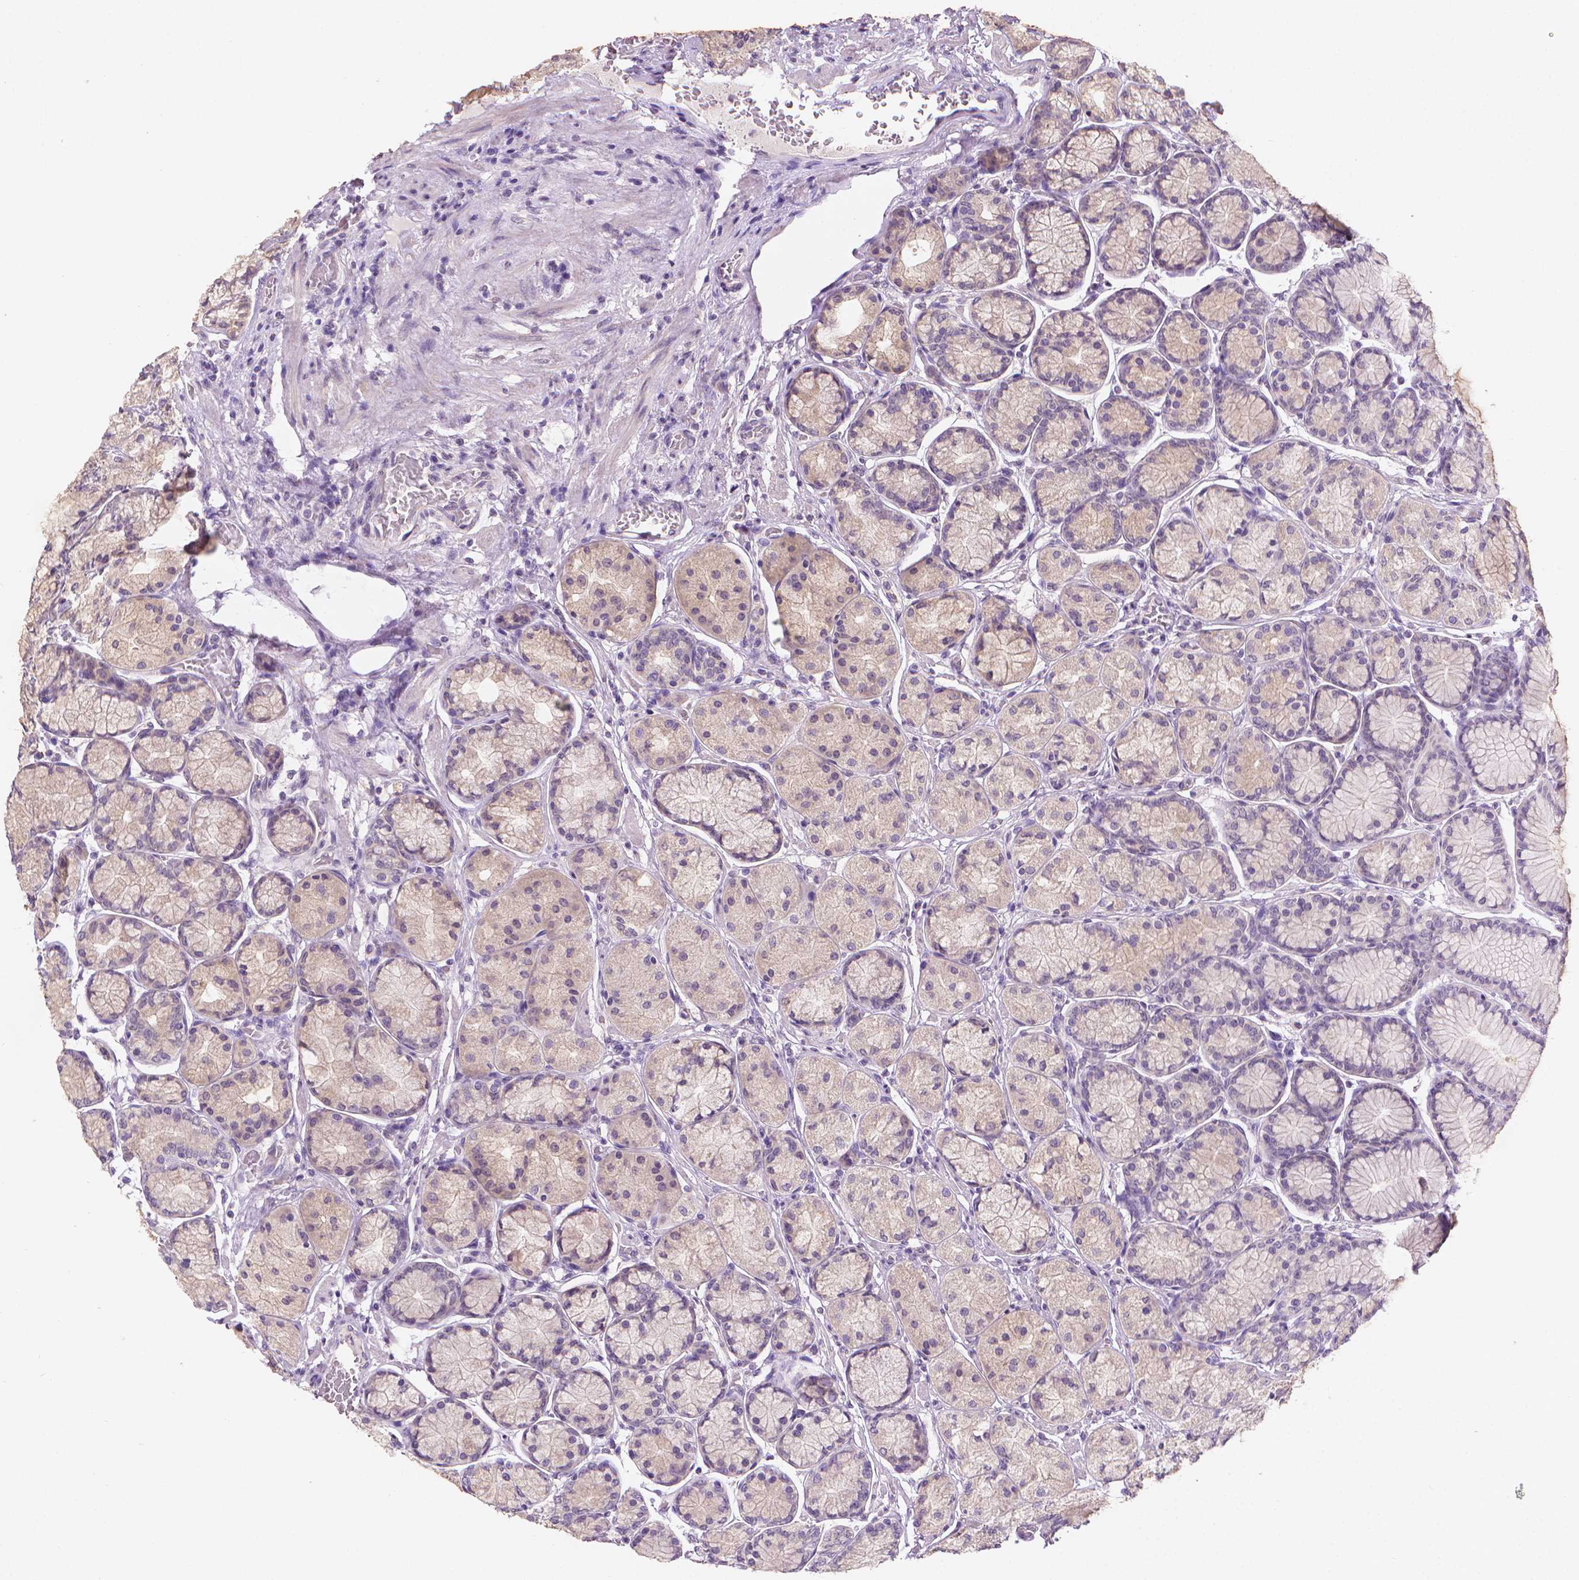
{"staining": {"intensity": "weak", "quantity": "<25%", "location": "cytoplasmic/membranous"}, "tissue": "stomach", "cell_type": "Glandular cells", "image_type": "normal", "snomed": [{"axis": "morphology", "description": "Normal tissue, NOS"}, {"axis": "morphology", "description": "Adenocarcinoma, NOS"}, {"axis": "morphology", "description": "Adenocarcinoma, High grade"}, {"axis": "topography", "description": "Stomach, upper"}, {"axis": "topography", "description": "Stomach"}], "caption": "Image shows no protein positivity in glandular cells of normal stomach.", "gene": "FASN", "patient": {"sex": "female", "age": 65}}